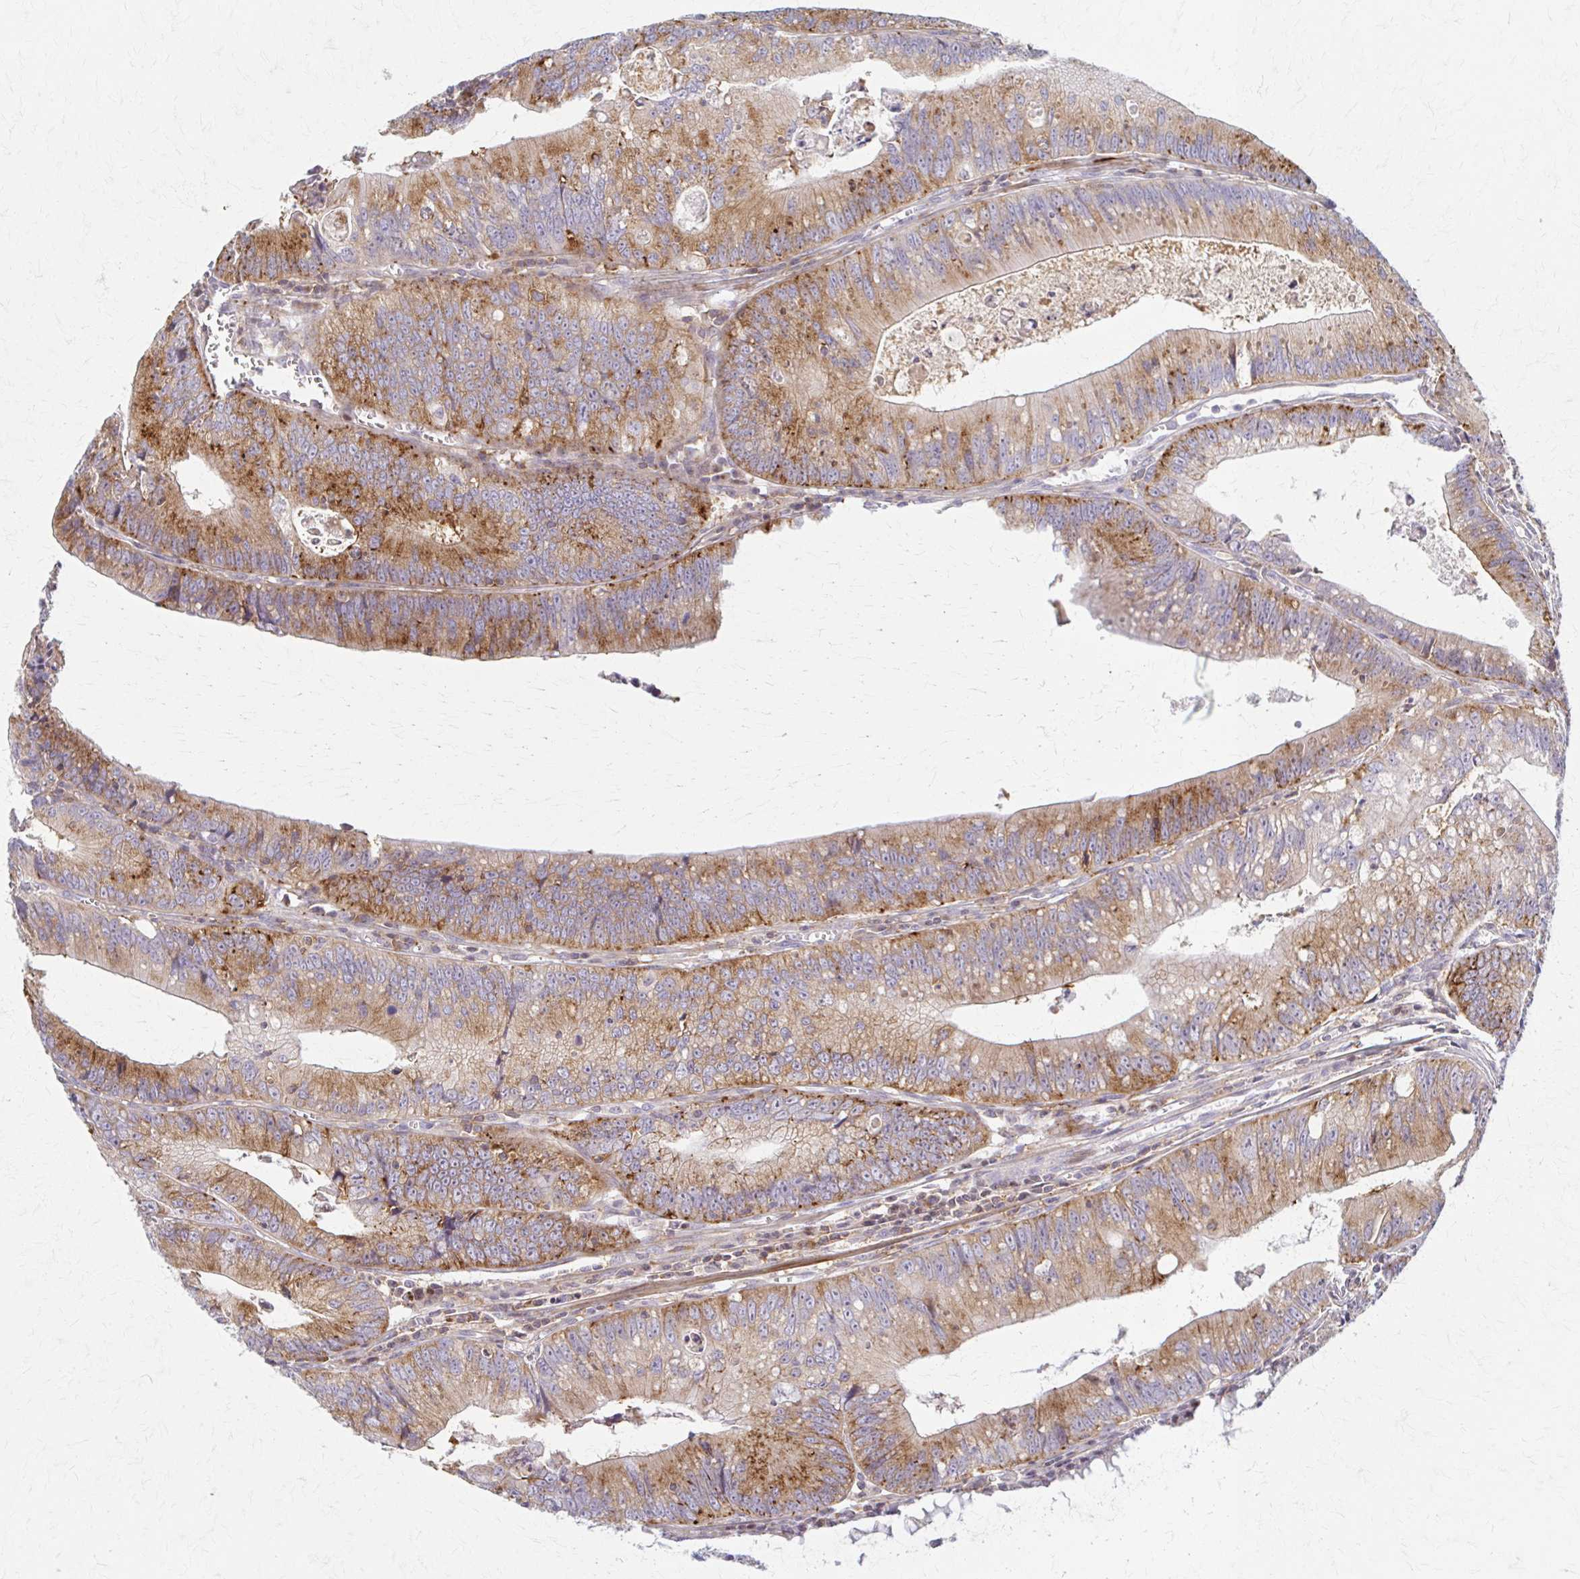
{"staining": {"intensity": "moderate", "quantity": ">75%", "location": "cytoplasmic/membranous"}, "tissue": "colorectal cancer", "cell_type": "Tumor cells", "image_type": "cancer", "snomed": [{"axis": "morphology", "description": "Adenocarcinoma, NOS"}, {"axis": "topography", "description": "Rectum"}], "caption": "About >75% of tumor cells in adenocarcinoma (colorectal) display moderate cytoplasmic/membranous protein positivity as visualized by brown immunohistochemical staining.", "gene": "ARHGAP35", "patient": {"sex": "female", "age": 81}}